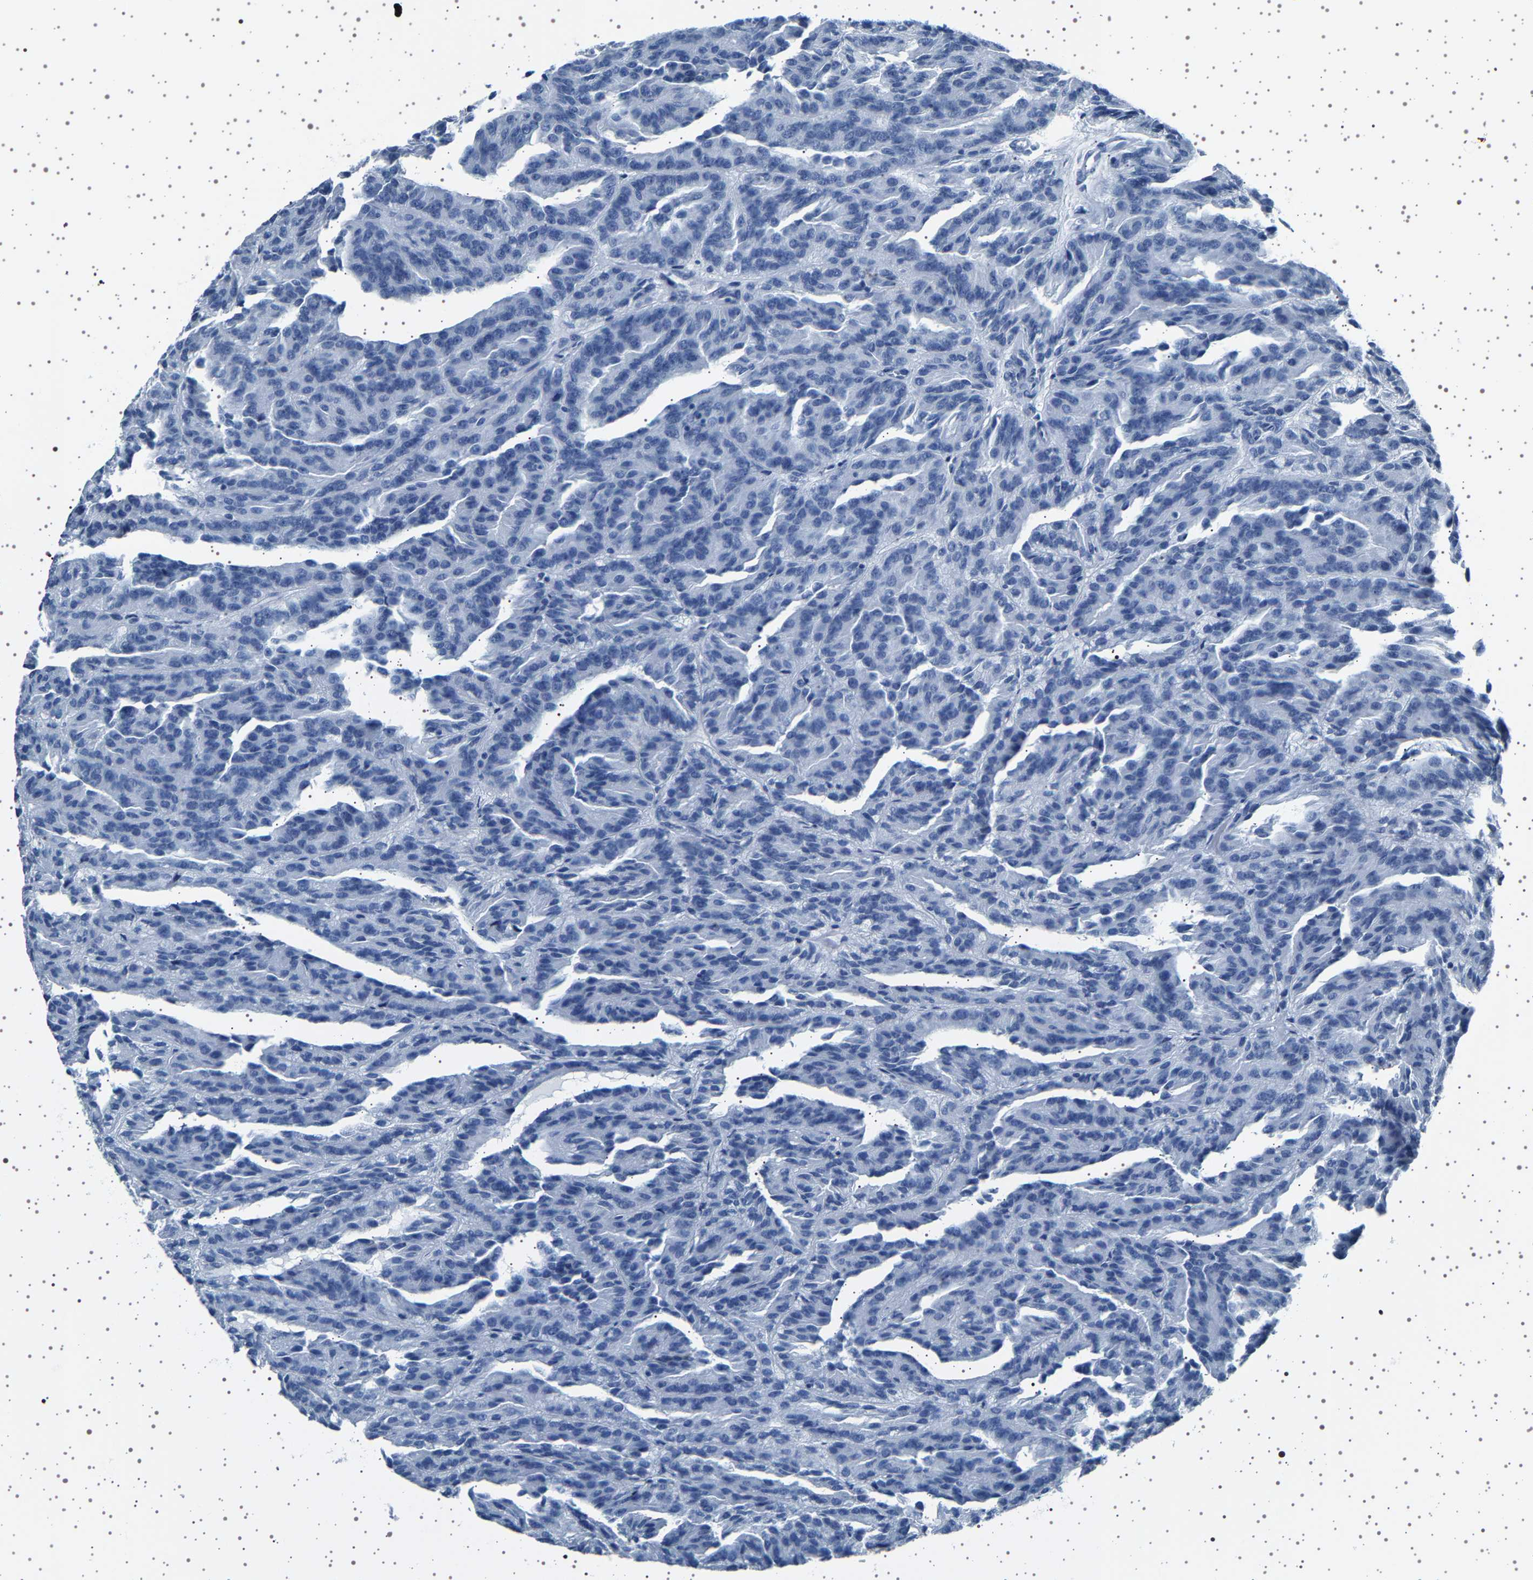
{"staining": {"intensity": "negative", "quantity": "none", "location": "none"}, "tissue": "renal cancer", "cell_type": "Tumor cells", "image_type": "cancer", "snomed": [{"axis": "morphology", "description": "Adenocarcinoma, NOS"}, {"axis": "topography", "description": "Kidney"}], "caption": "Tumor cells are negative for brown protein staining in renal adenocarcinoma.", "gene": "TFF3", "patient": {"sex": "male", "age": 46}}